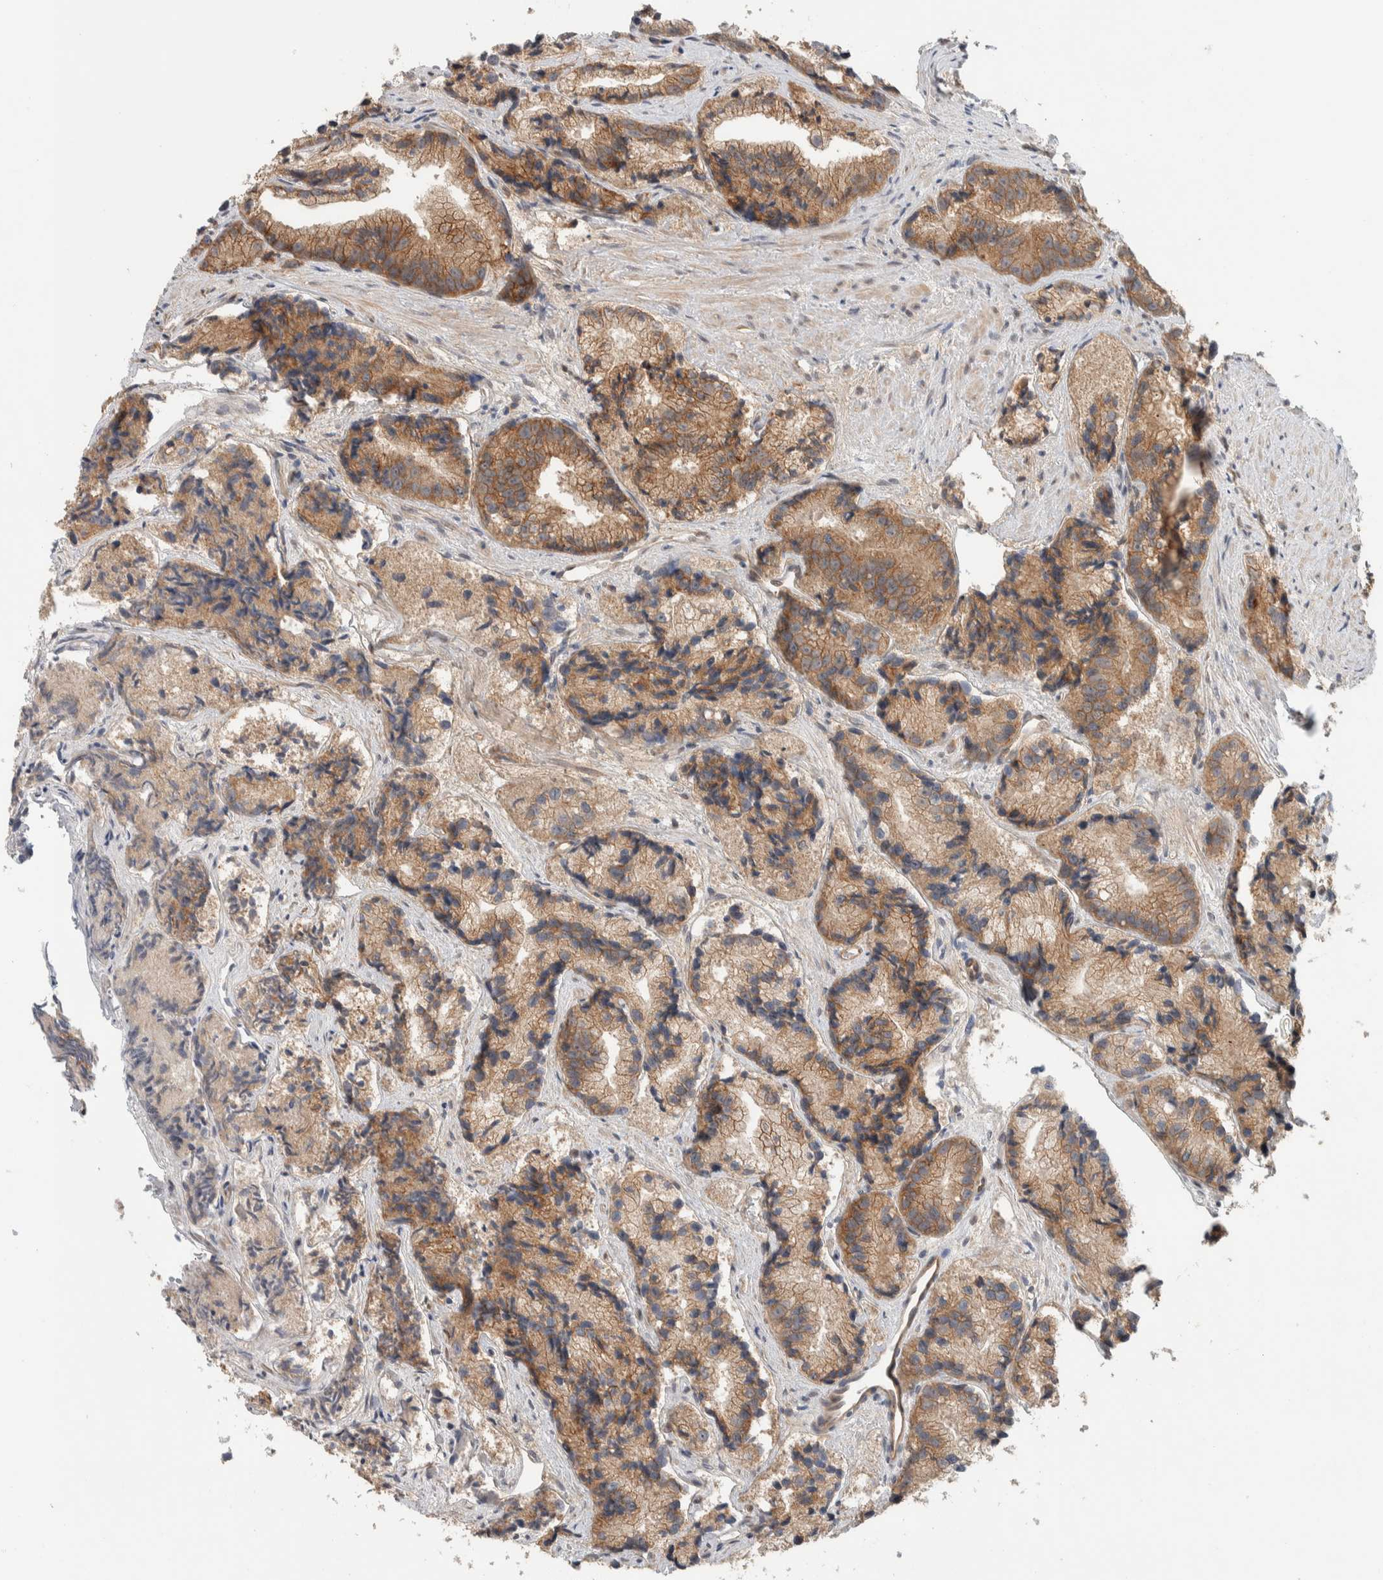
{"staining": {"intensity": "moderate", "quantity": ">75%", "location": "cytoplasmic/membranous"}, "tissue": "prostate cancer", "cell_type": "Tumor cells", "image_type": "cancer", "snomed": [{"axis": "morphology", "description": "Adenocarcinoma, Low grade"}, {"axis": "topography", "description": "Prostate"}], "caption": "High-power microscopy captured an immunohistochemistry image of prostate low-grade adenocarcinoma, revealing moderate cytoplasmic/membranous staining in about >75% of tumor cells.", "gene": "DEPTOR", "patient": {"sex": "male", "age": 89}}